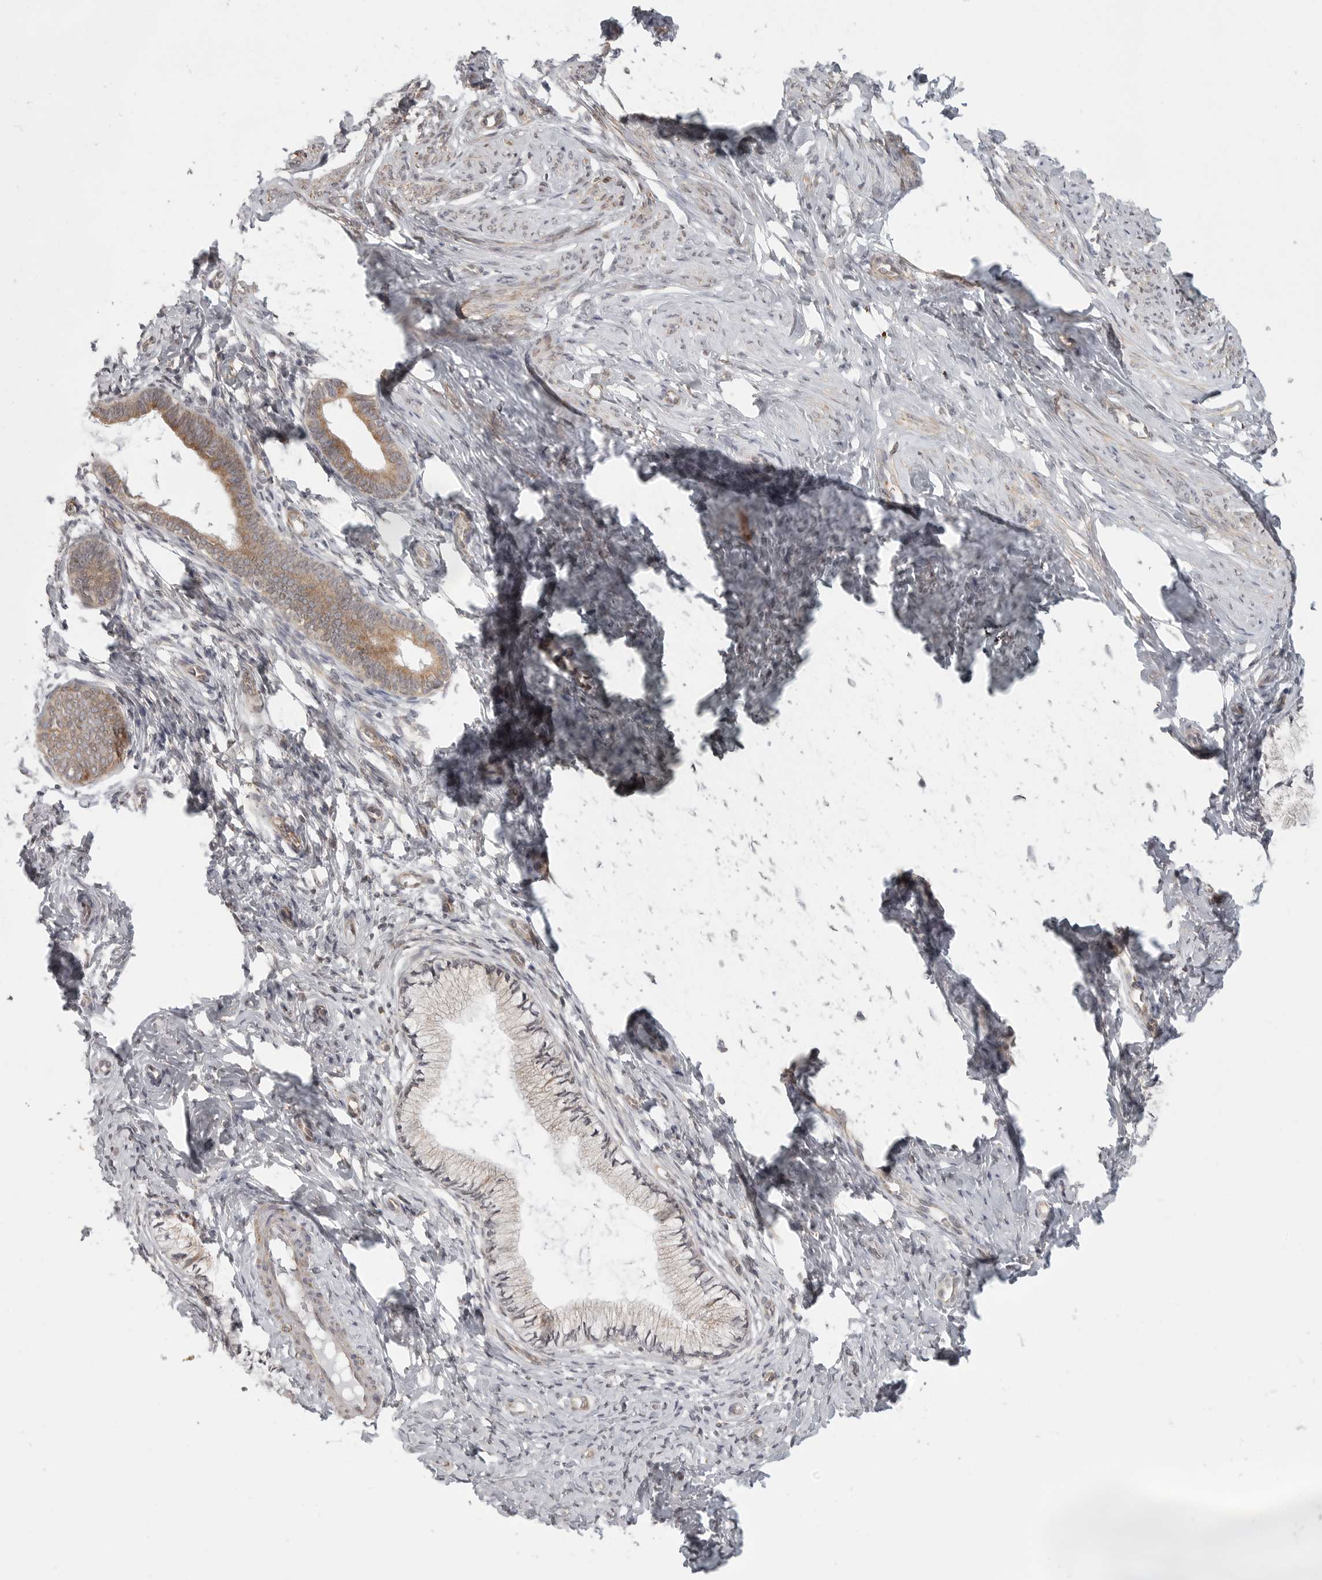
{"staining": {"intensity": "moderate", "quantity": "25%-75%", "location": "cytoplasmic/membranous"}, "tissue": "cervix", "cell_type": "Glandular cells", "image_type": "normal", "snomed": [{"axis": "morphology", "description": "Normal tissue, NOS"}, {"axis": "topography", "description": "Cervix"}], "caption": "Protein analysis of unremarkable cervix reveals moderate cytoplasmic/membranous positivity in about 25%-75% of glandular cells.", "gene": "CERS2", "patient": {"sex": "female", "age": 36}}